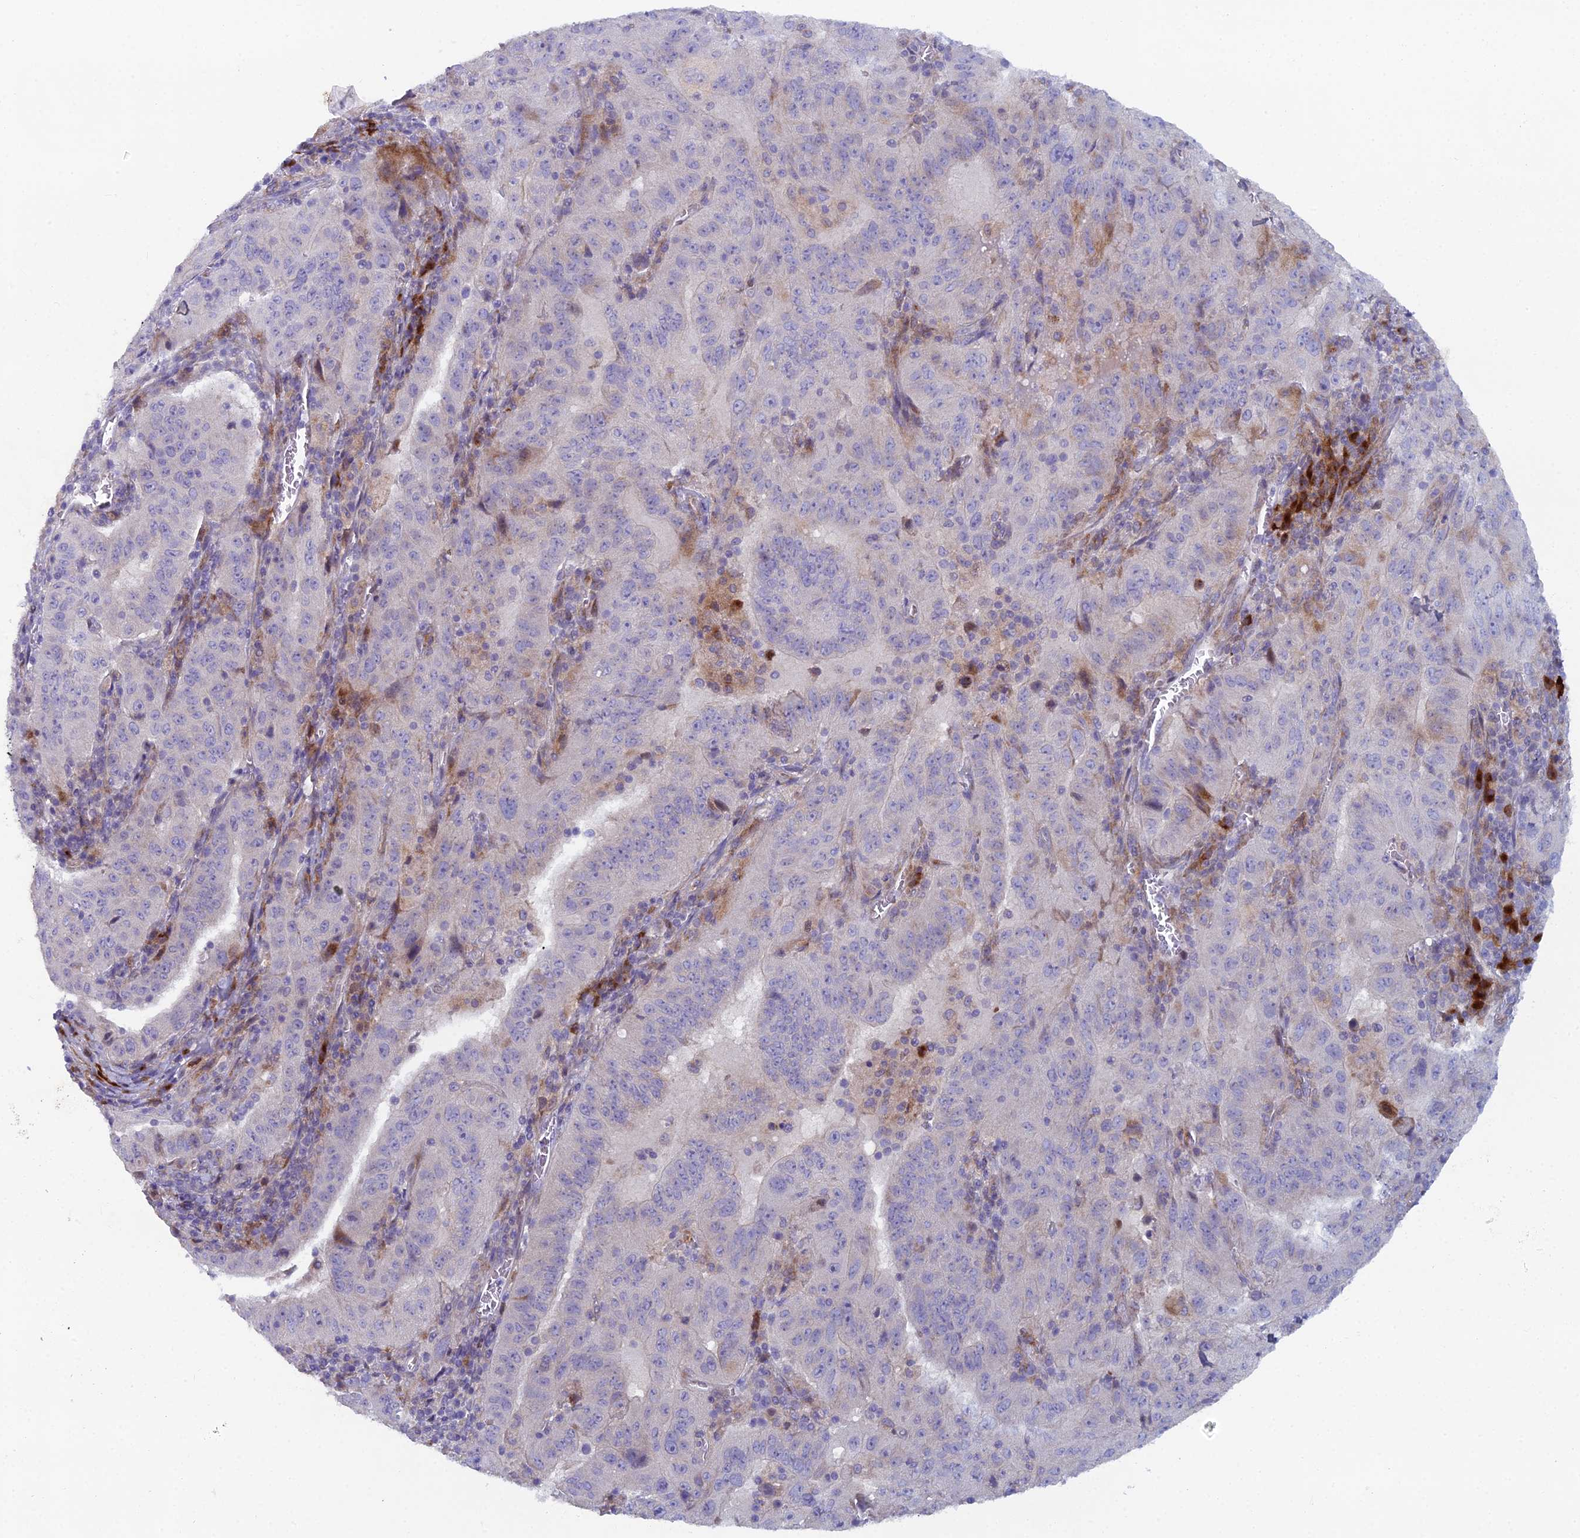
{"staining": {"intensity": "negative", "quantity": "none", "location": "none"}, "tissue": "pancreatic cancer", "cell_type": "Tumor cells", "image_type": "cancer", "snomed": [{"axis": "morphology", "description": "Adenocarcinoma, NOS"}, {"axis": "topography", "description": "Pancreas"}], "caption": "Image shows no significant protein expression in tumor cells of pancreatic adenocarcinoma.", "gene": "B9D2", "patient": {"sex": "male", "age": 63}}